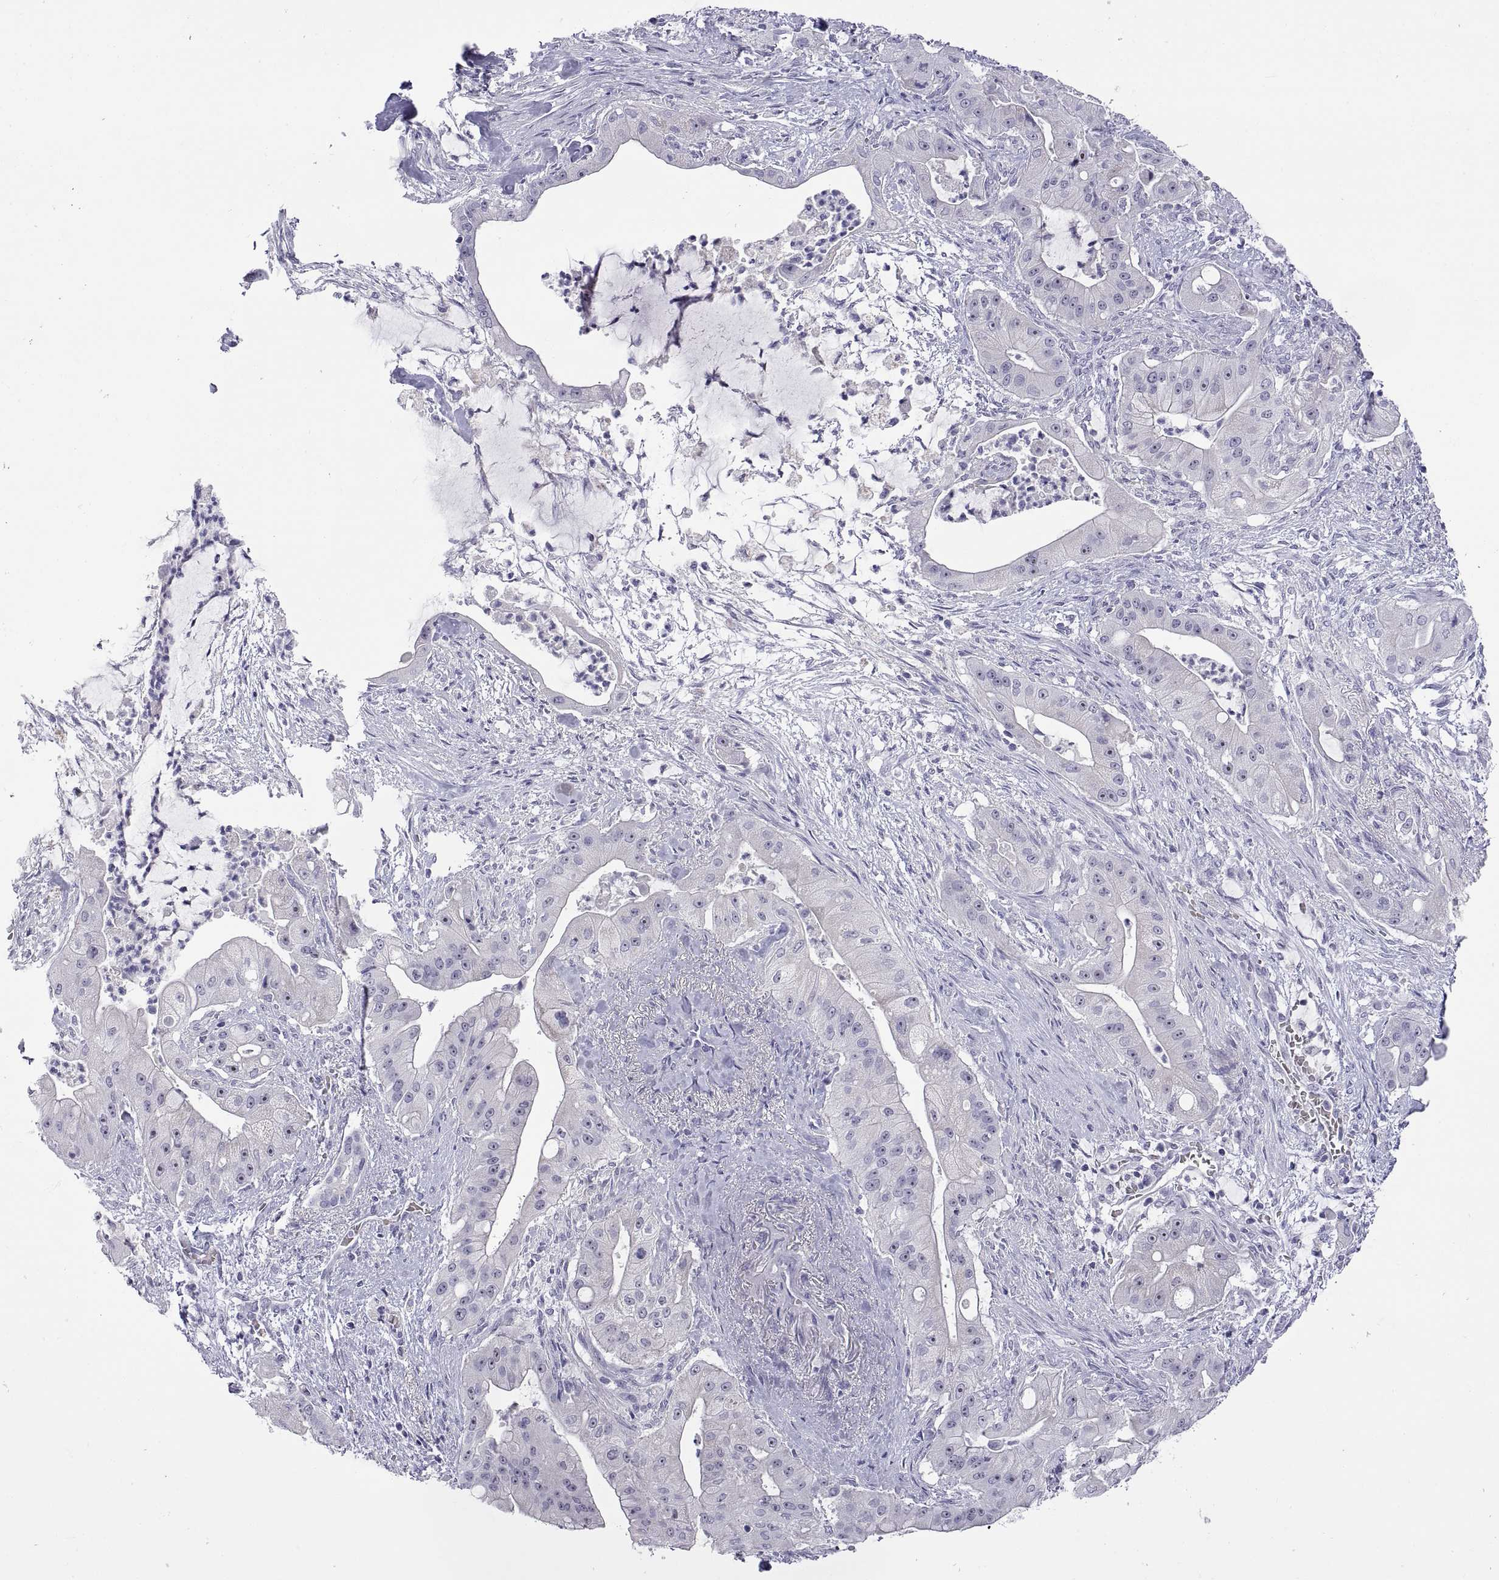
{"staining": {"intensity": "negative", "quantity": "none", "location": "none"}, "tissue": "pancreatic cancer", "cell_type": "Tumor cells", "image_type": "cancer", "snomed": [{"axis": "morphology", "description": "Normal tissue, NOS"}, {"axis": "morphology", "description": "Inflammation, NOS"}, {"axis": "morphology", "description": "Adenocarcinoma, NOS"}, {"axis": "topography", "description": "Pancreas"}], "caption": "Histopathology image shows no protein staining in tumor cells of pancreatic adenocarcinoma tissue. (DAB (3,3'-diaminobenzidine) immunohistochemistry, high magnification).", "gene": "VSX2", "patient": {"sex": "male", "age": 57}}